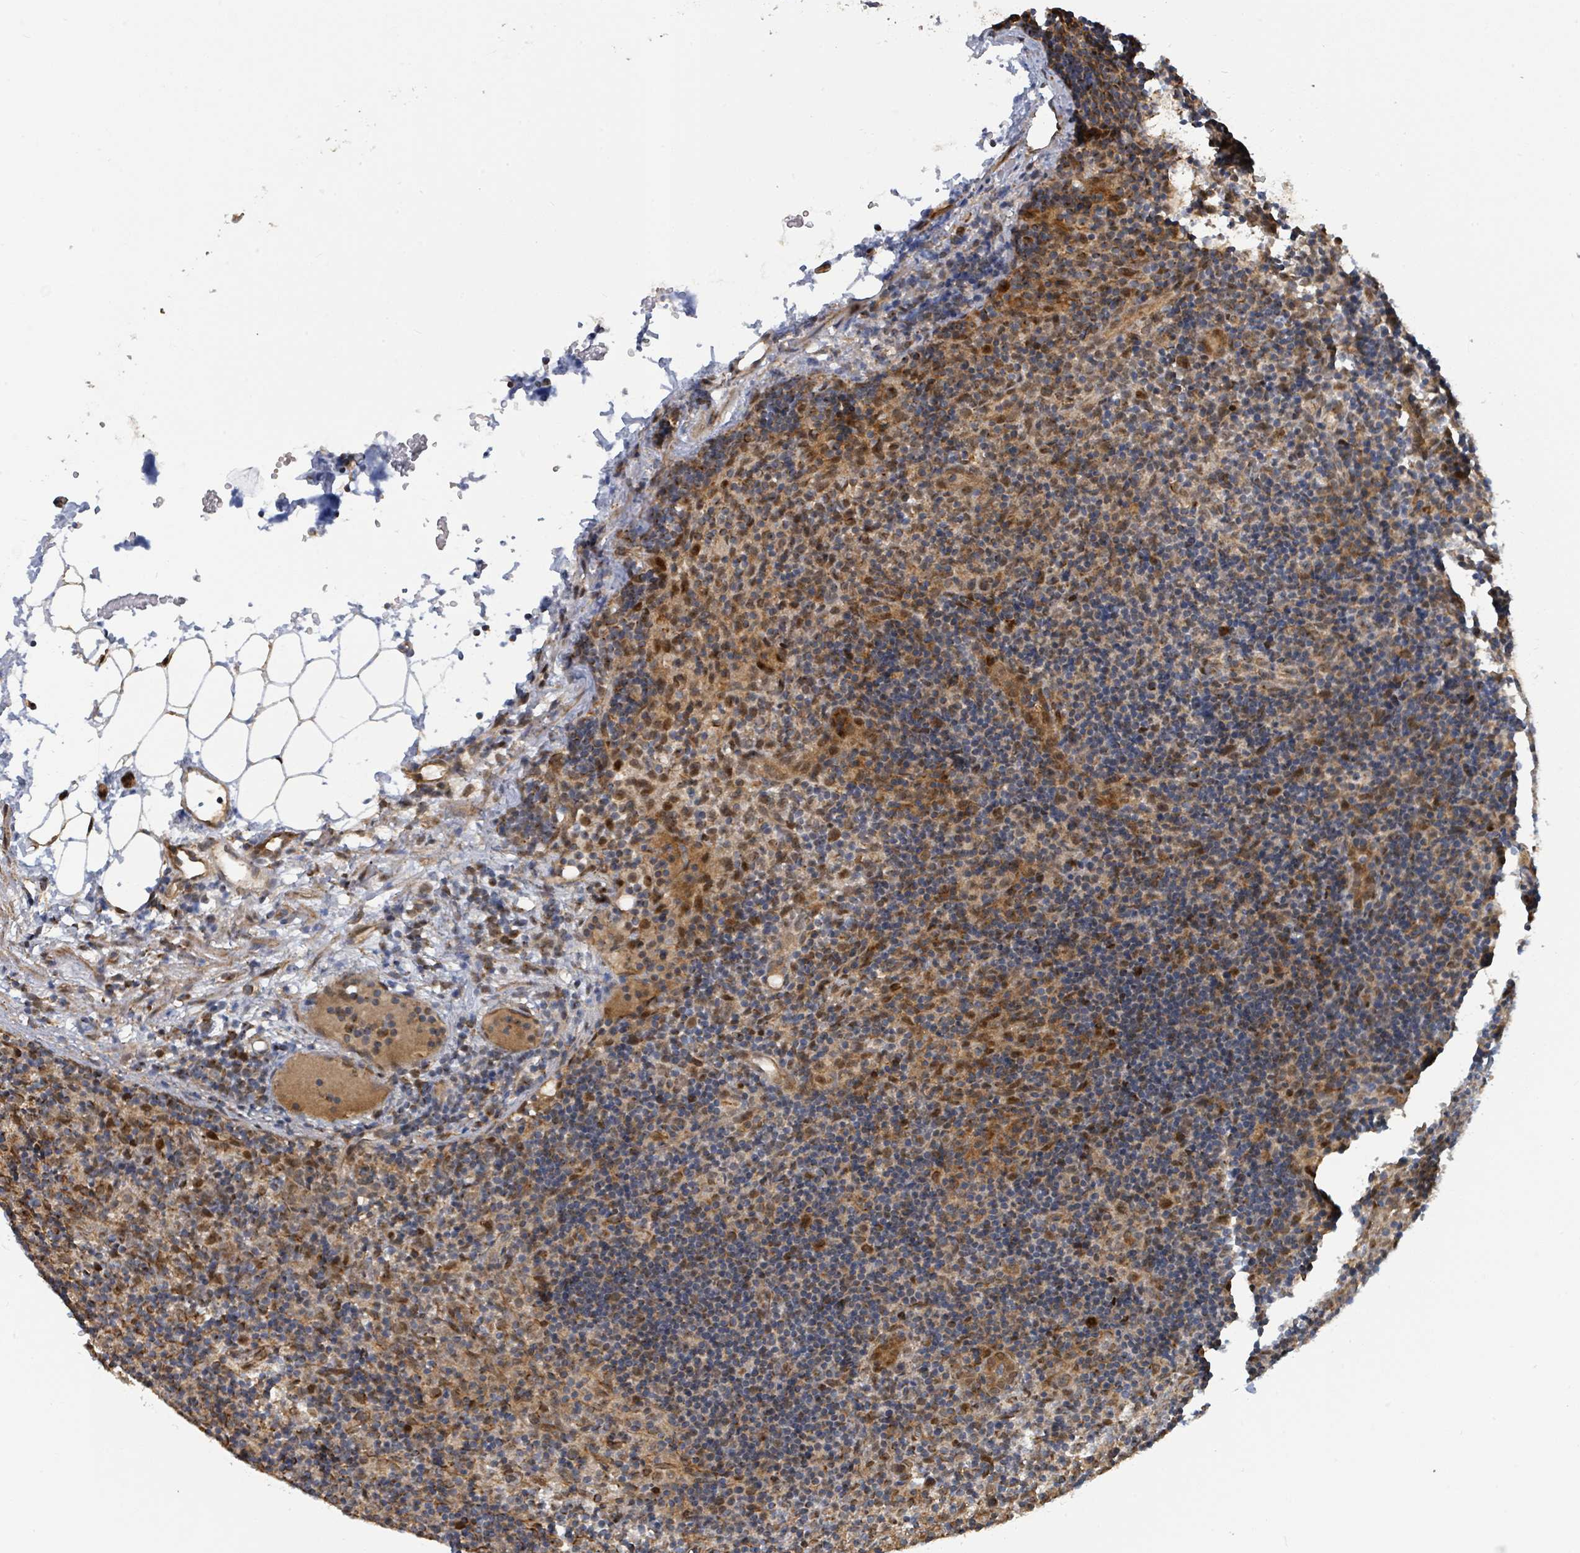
{"staining": {"intensity": "moderate", "quantity": "<25%", "location": "cytoplasmic/membranous,nuclear"}, "tissue": "lymph node", "cell_type": "Non-germinal center cells", "image_type": "normal", "snomed": [{"axis": "morphology", "description": "Normal tissue, NOS"}, {"axis": "topography", "description": "Lymph node"}], "caption": "Benign lymph node shows moderate cytoplasmic/membranous,nuclear expression in about <25% of non-germinal center cells, visualized by immunohistochemistry.", "gene": "PSMB7", "patient": {"sex": "female", "age": 30}}